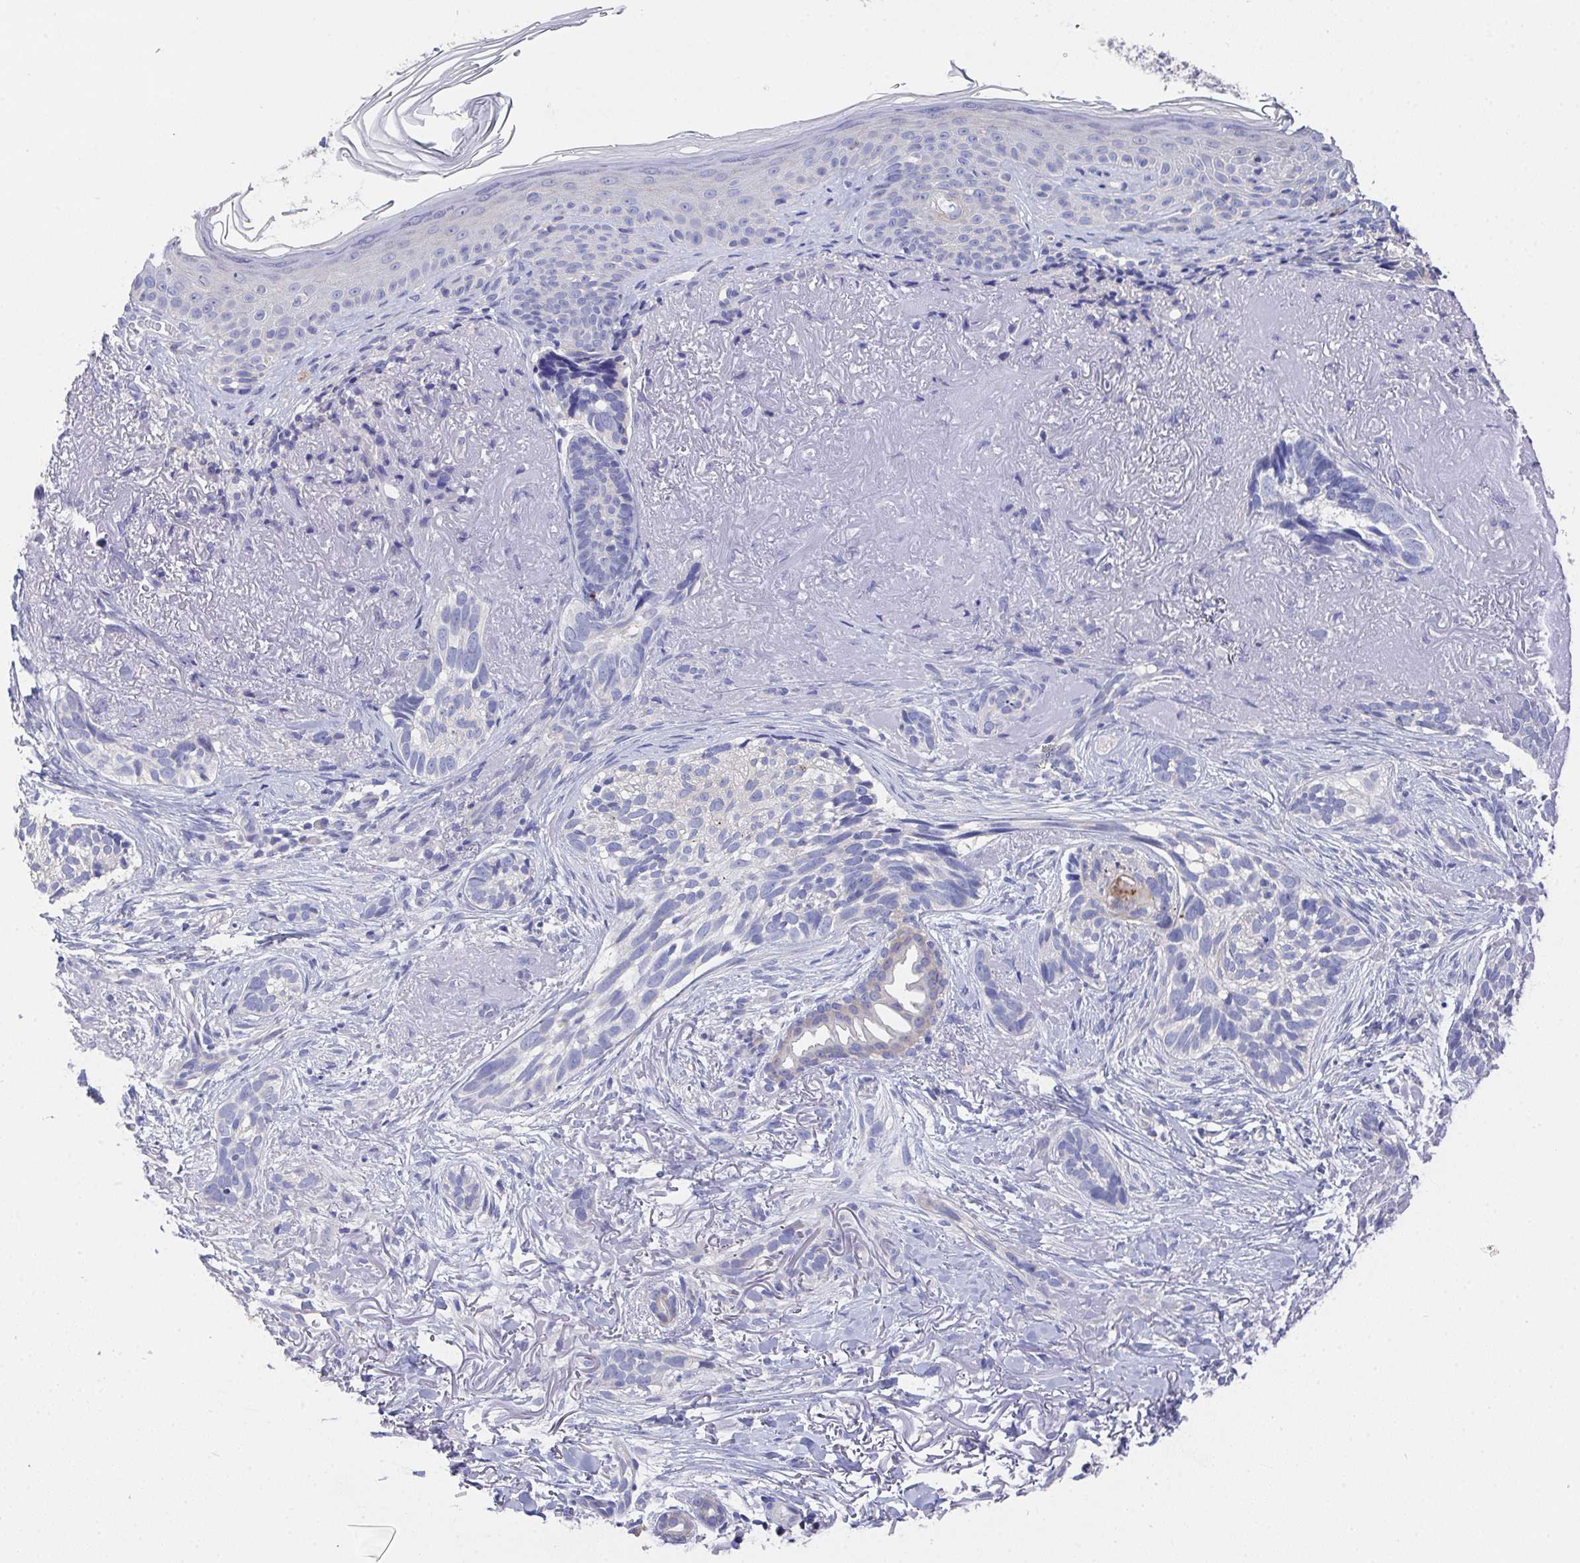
{"staining": {"intensity": "negative", "quantity": "none", "location": "none"}, "tissue": "skin cancer", "cell_type": "Tumor cells", "image_type": "cancer", "snomed": [{"axis": "morphology", "description": "Basal cell carcinoma"}, {"axis": "morphology", "description": "BCC, high aggressive"}, {"axis": "topography", "description": "Skin"}], "caption": "Immunohistochemistry (IHC) histopathology image of neoplastic tissue: human skin cancer stained with DAB displays no significant protein positivity in tumor cells. Brightfield microscopy of IHC stained with DAB (3,3'-diaminobenzidine) (brown) and hematoxylin (blue), captured at high magnification.", "gene": "PRG3", "patient": {"sex": "female", "age": 86}}